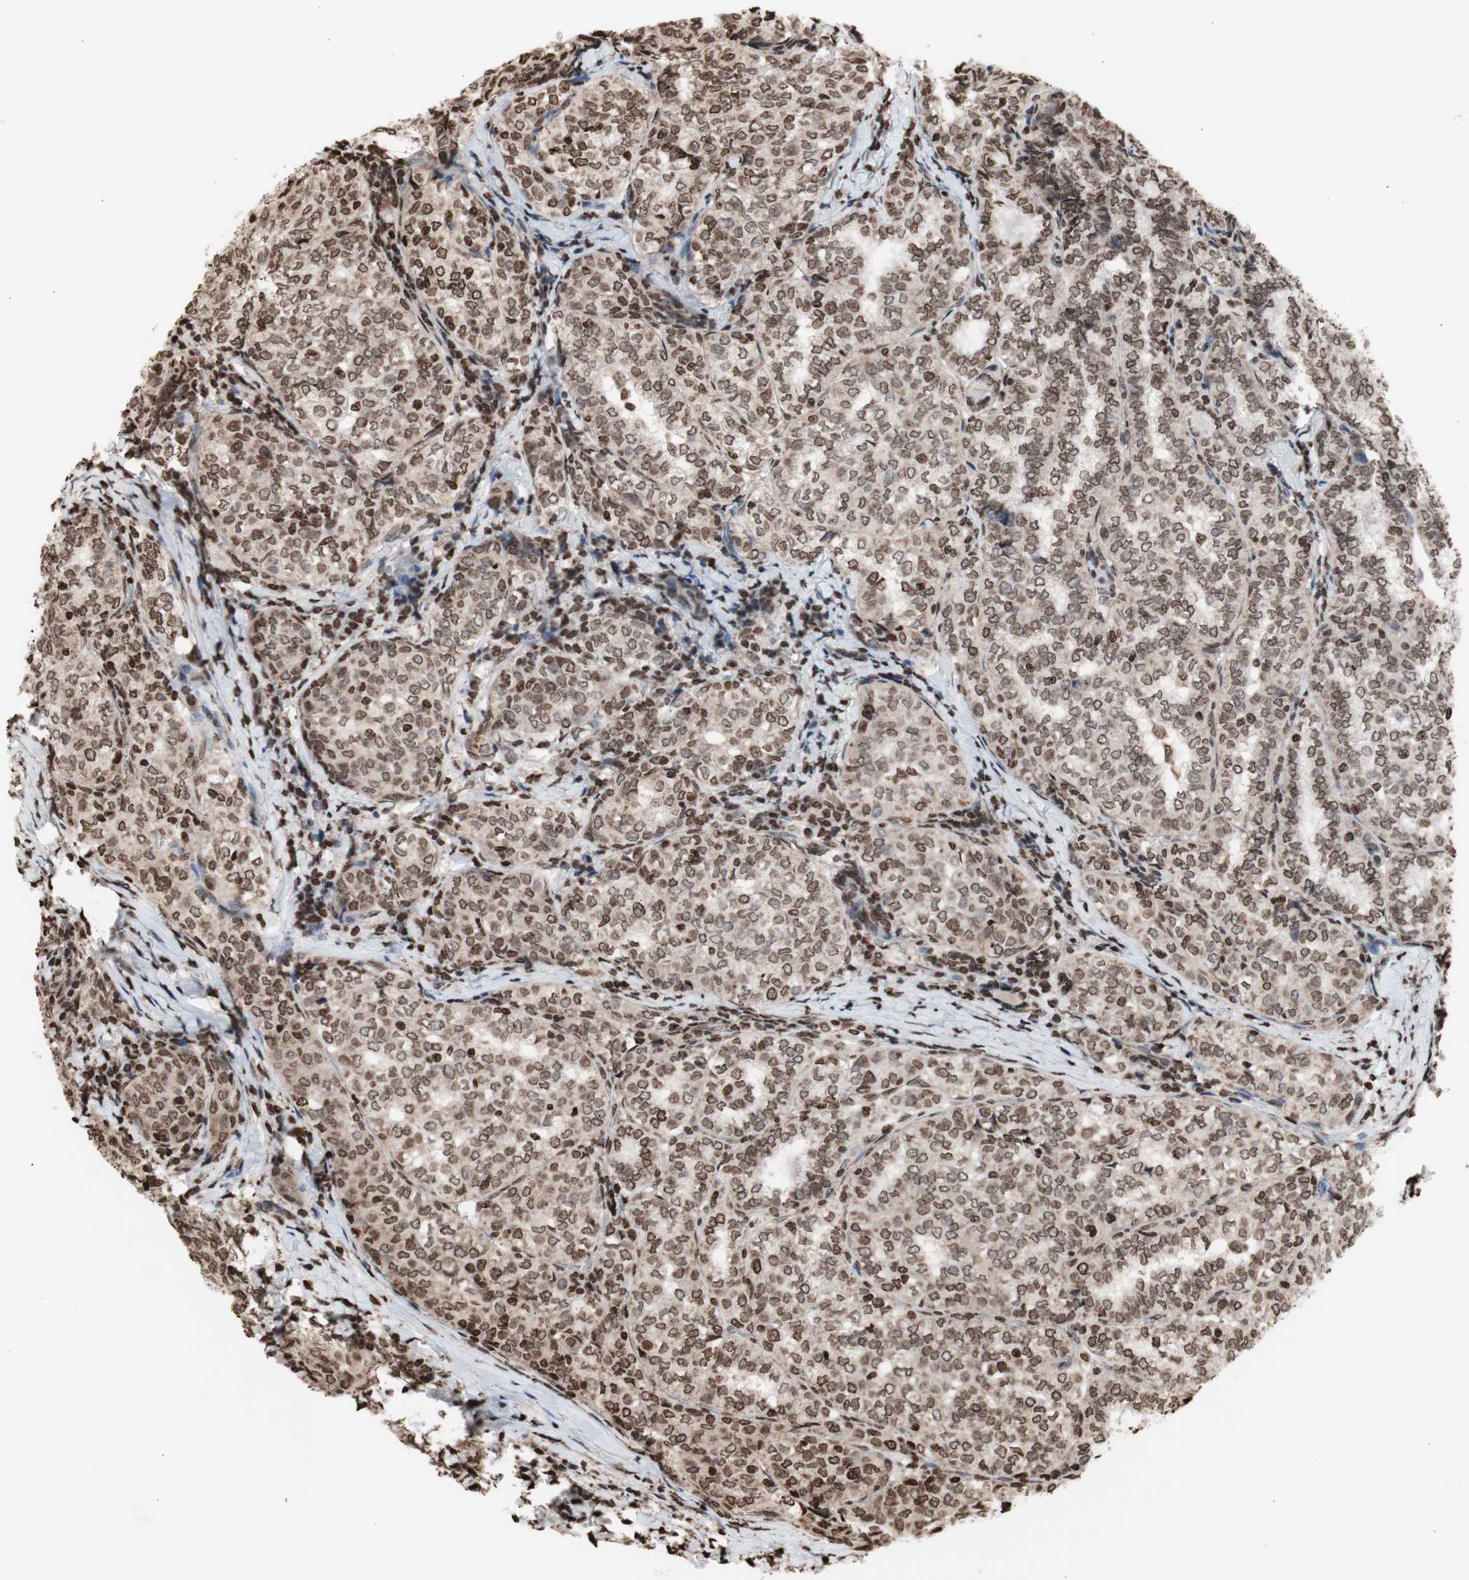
{"staining": {"intensity": "moderate", "quantity": ">75%", "location": "cytoplasmic/membranous,nuclear"}, "tissue": "thyroid cancer", "cell_type": "Tumor cells", "image_type": "cancer", "snomed": [{"axis": "morphology", "description": "Normal tissue, NOS"}, {"axis": "morphology", "description": "Papillary adenocarcinoma, NOS"}, {"axis": "topography", "description": "Thyroid gland"}], "caption": "Thyroid cancer (papillary adenocarcinoma) stained with a brown dye reveals moderate cytoplasmic/membranous and nuclear positive expression in about >75% of tumor cells.", "gene": "SNAI2", "patient": {"sex": "female", "age": 30}}